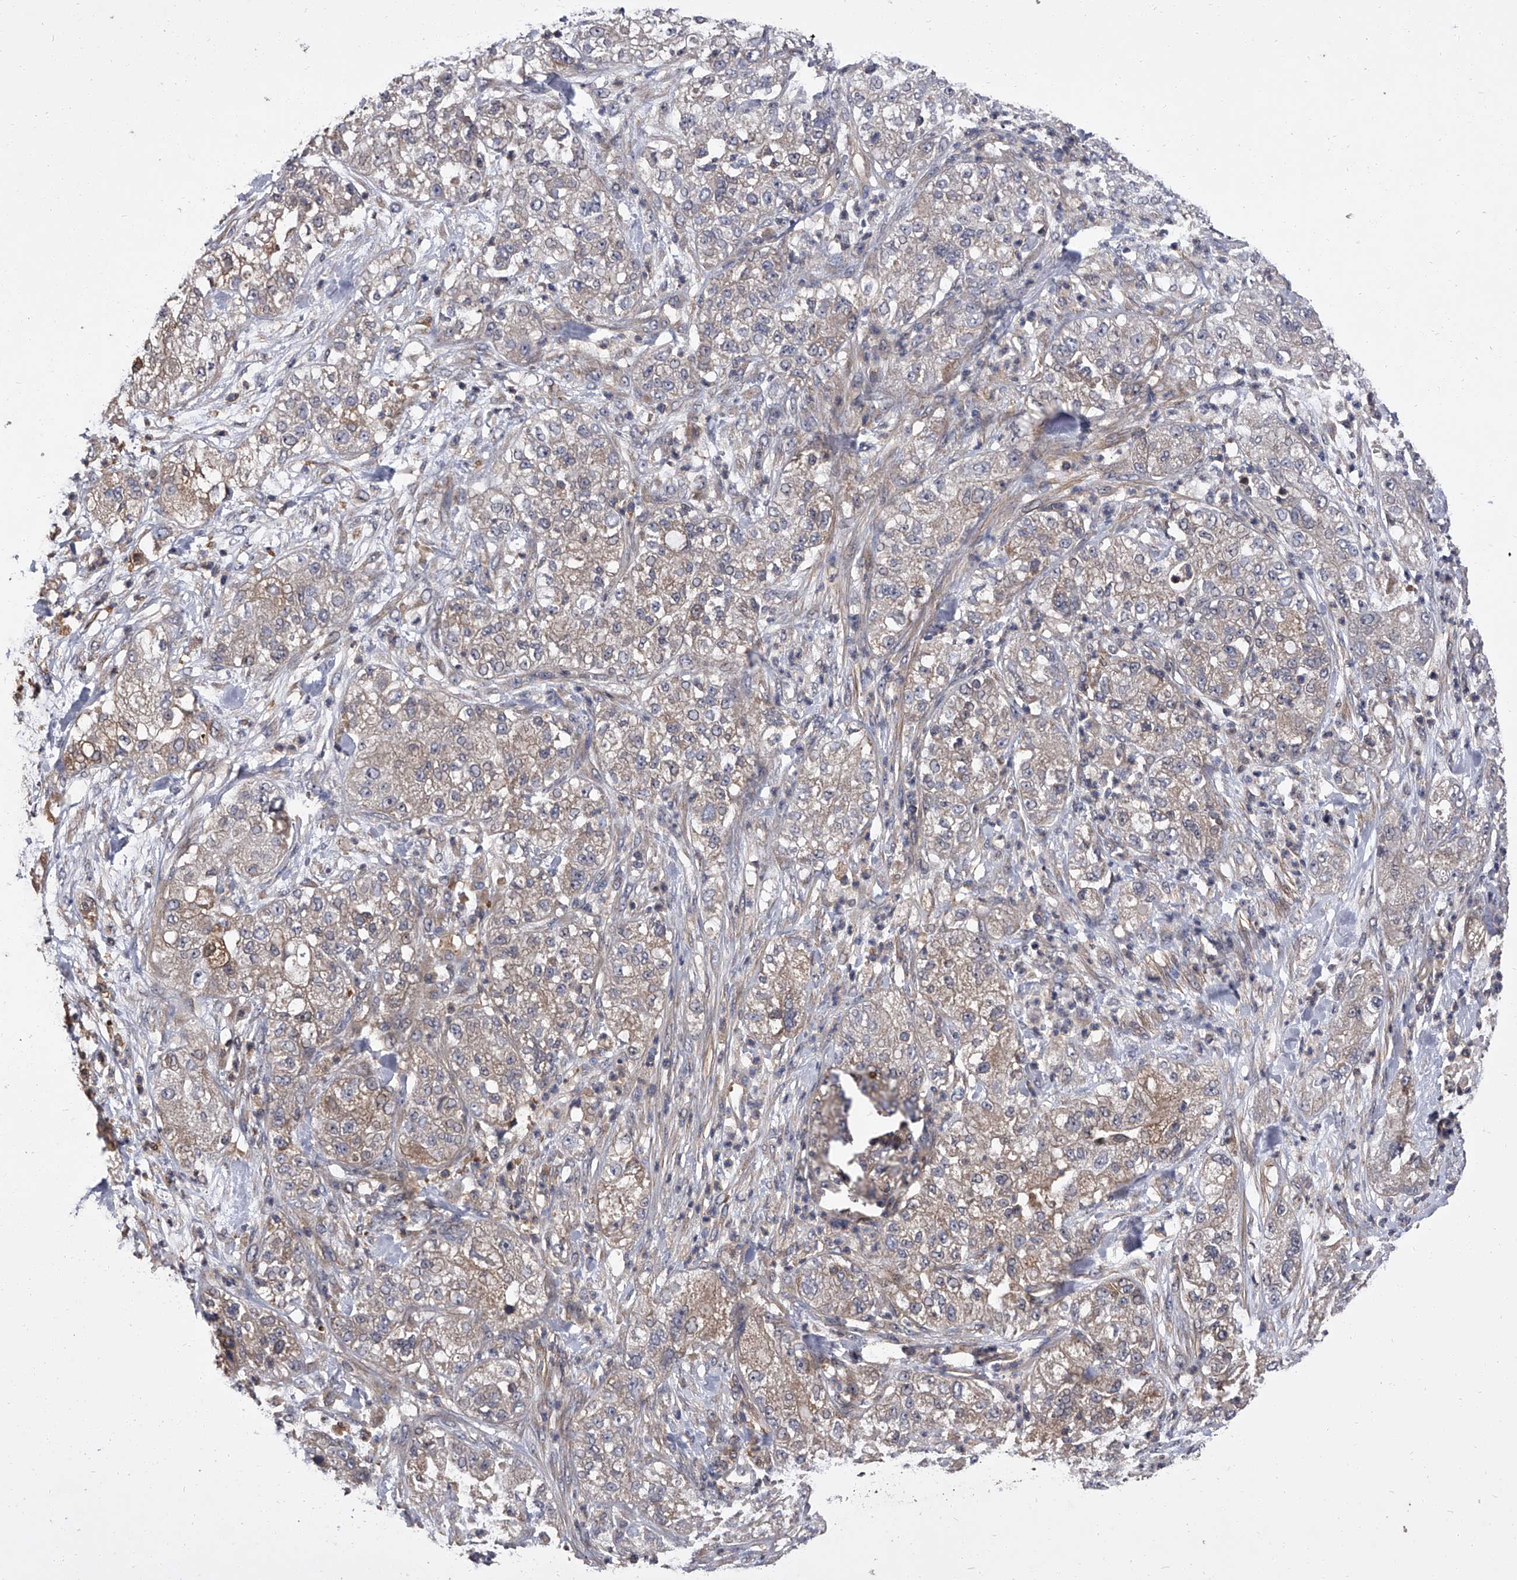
{"staining": {"intensity": "weak", "quantity": "25%-75%", "location": "cytoplasmic/membranous"}, "tissue": "pancreatic cancer", "cell_type": "Tumor cells", "image_type": "cancer", "snomed": [{"axis": "morphology", "description": "Adenocarcinoma, NOS"}, {"axis": "topography", "description": "Pancreas"}], "caption": "A high-resolution photomicrograph shows immunohistochemistry staining of adenocarcinoma (pancreatic), which displays weak cytoplasmic/membranous staining in about 25%-75% of tumor cells.", "gene": "STK36", "patient": {"sex": "female", "age": 78}}